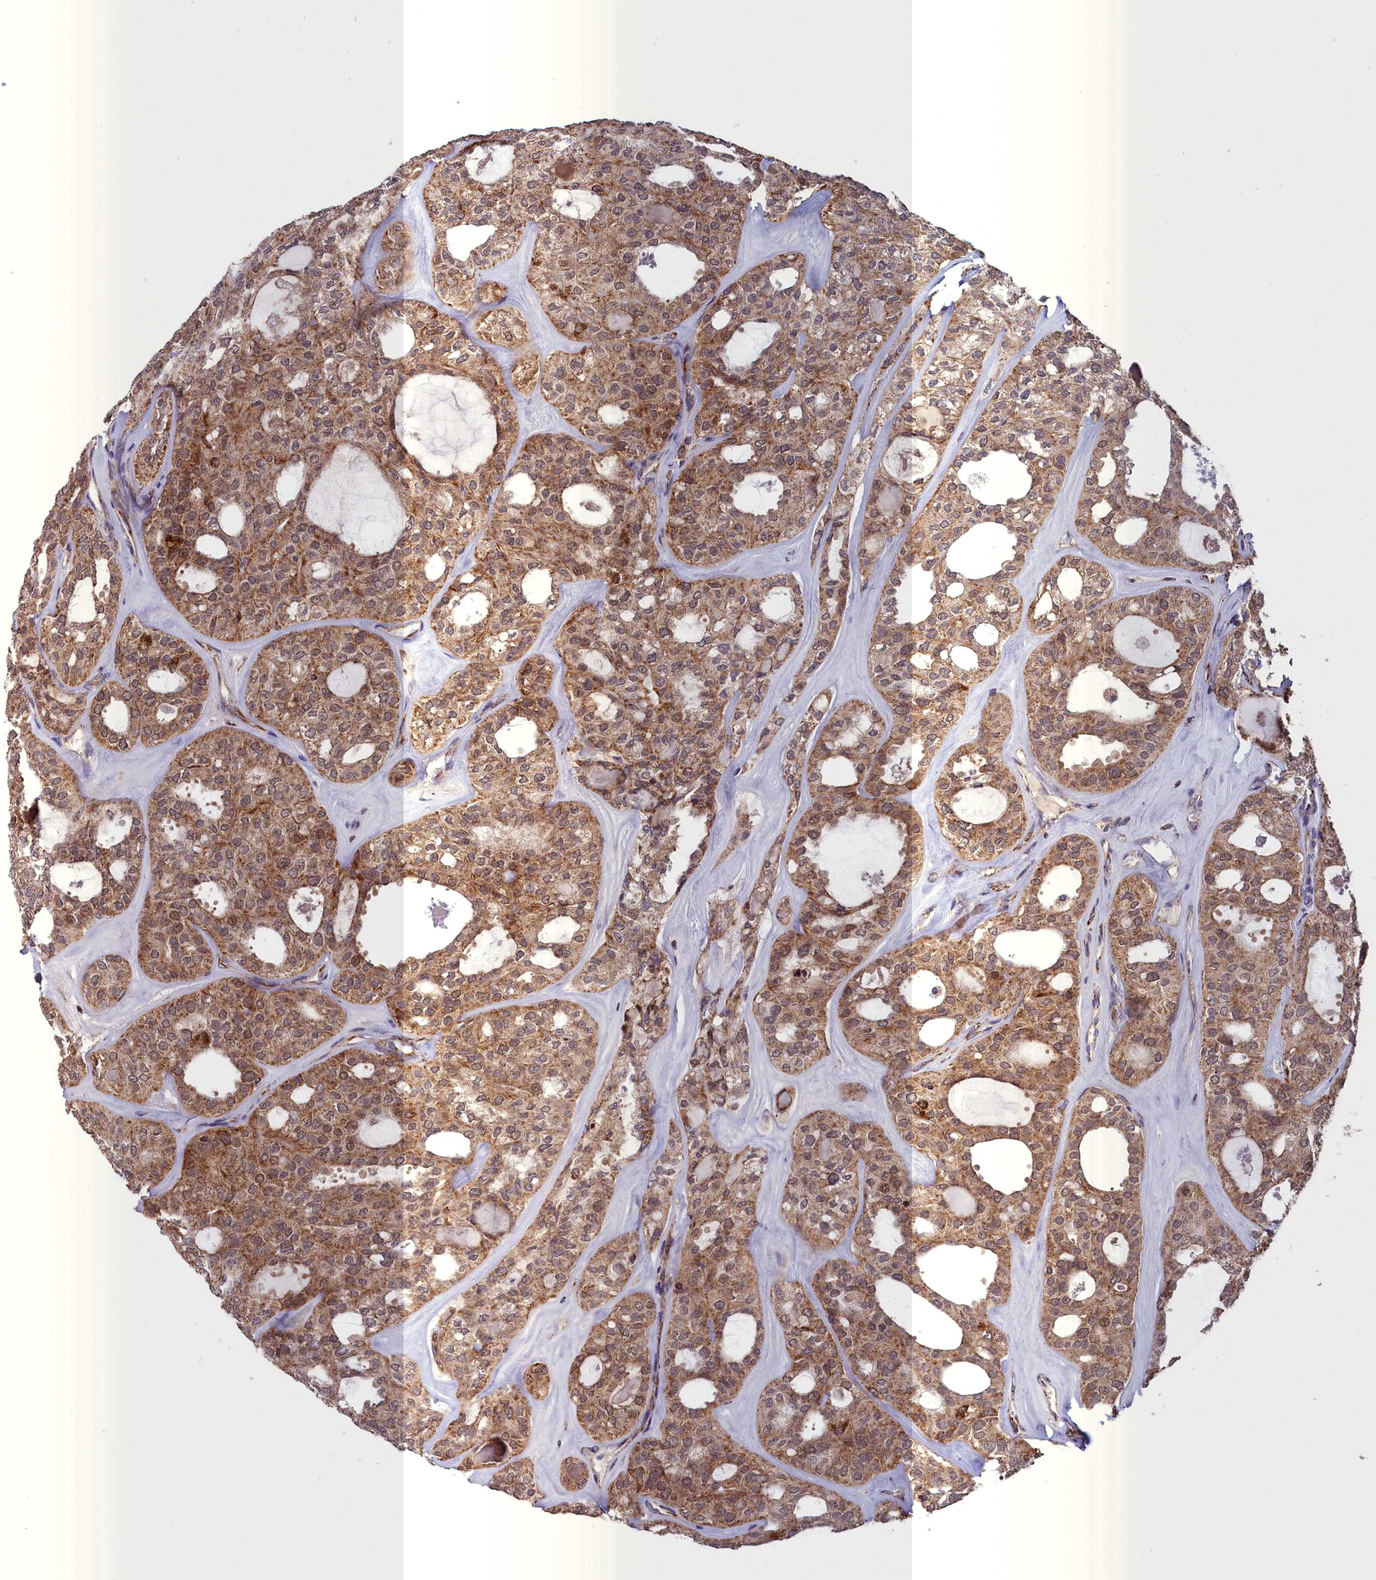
{"staining": {"intensity": "moderate", "quantity": ">75%", "location": "cytoplasmic/membranous"}, "tissue": "thyroid cancer", "cell_type": "Tumor cells", "image_type": "cancer", "snomed": [{"axis": "morphology", "description": "Follicular adenoma carcinoma, NOS"}, {"axis": "topography", "description": "Thyroid gland"}], "caption": "Thyroid cancer (follicular adenoma carcinoma) was stained to show a protein in brown. There is medium levels of moderate cytoplasmic/membranous positivity in approximately >75% of tumor cells.", "gene": "TIMM44", "patient": {"sex": "male", "age": 75}}